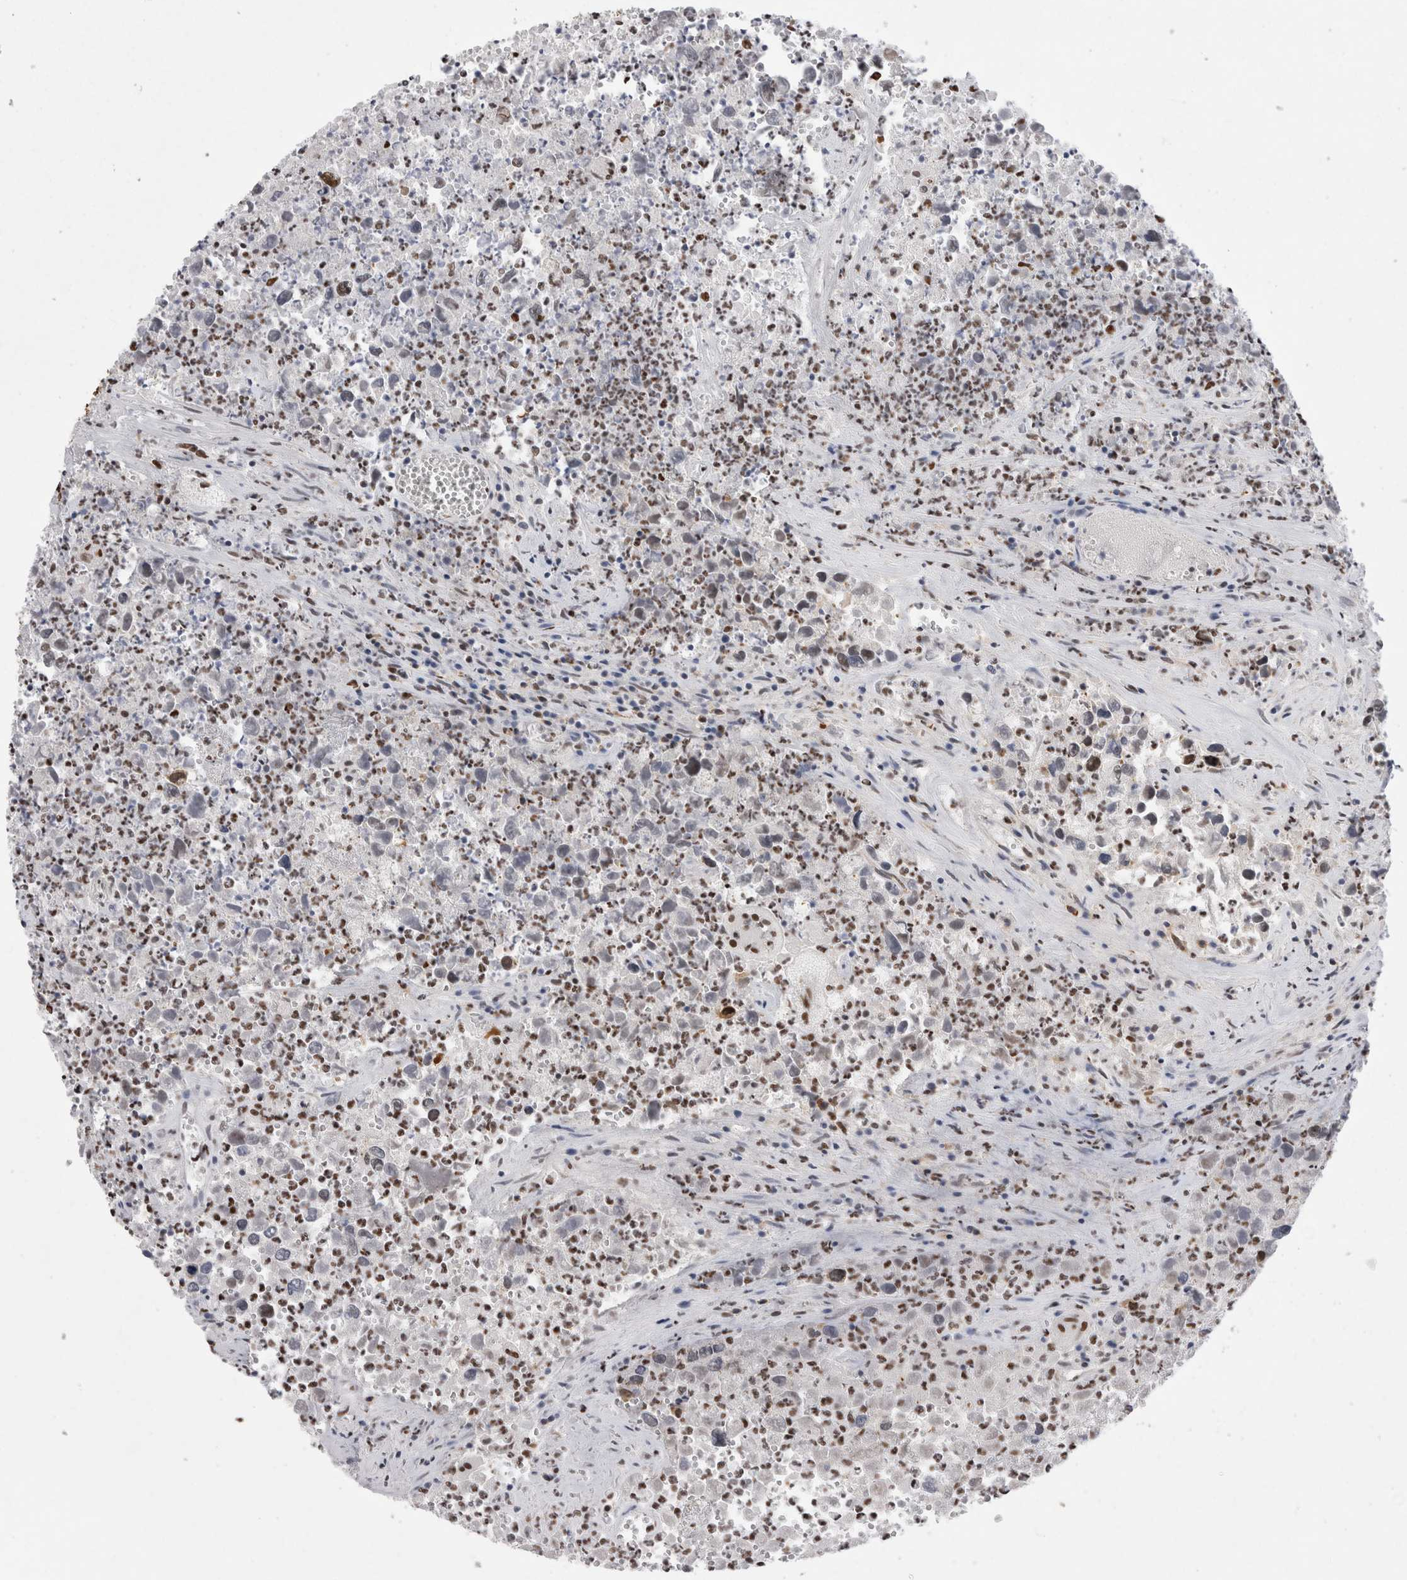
{"staining": {"intensity": "strong", "quantity": "25%-75%", "location": "nuclear"}, "tissue": "testis cancer", "cell_type": "Tumor cells", "image_type": "cancer", "snomed": [{"axis": "morphology", "description": "Seminoma, NOS"}, {"axis": "morphology", "description": "Carcinoma, Embryonal, NOS"}, {"axis": "topography", "description": "Testis"}], "caption": "Tumor cells reveal high levels of strong nuclear expression in approximately 25%-75% of cells in testis cancer (embryonal carcinoma).", "gene": "ALPK3", "patient": {"sex": "male", "age": 43}}